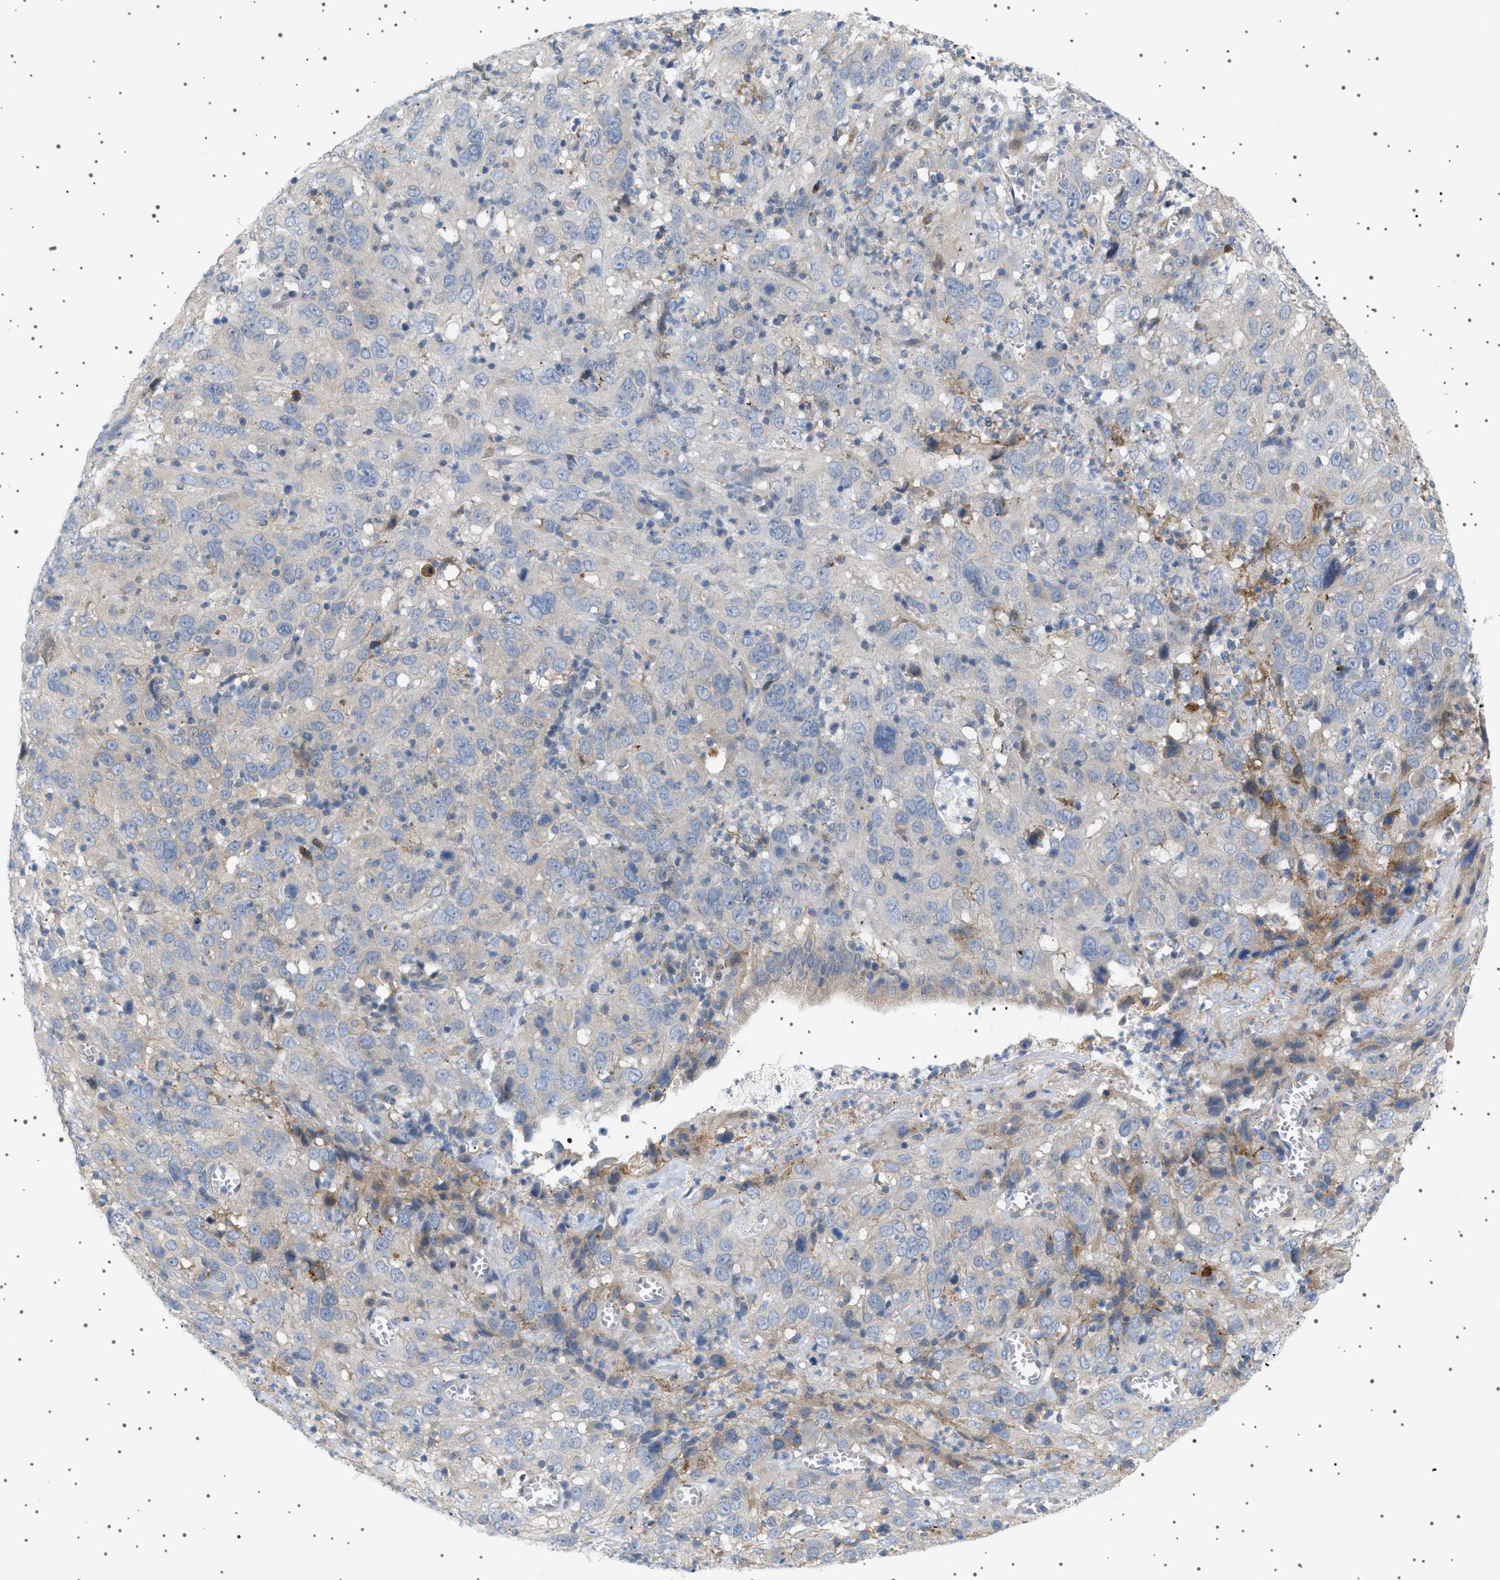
{"staining": {"intensity": "negative", "quantity": "none", "location": "none"}, "tissue": "cervical cancer", "cell_type": "Tumor cells", "image_type": "cancer", "snomed": [{"axis": "morphology", "description": "Squamous cell carcinoma, NOS"}, {"axis": "topography", "description": "Cervix"}], "caption": "Protein analysis of cervical squamous cell carcinoma displays no significant positivity in tumor cells.", "gene": "ADCY10", "patient": {"sex": "female", "age": 32}}